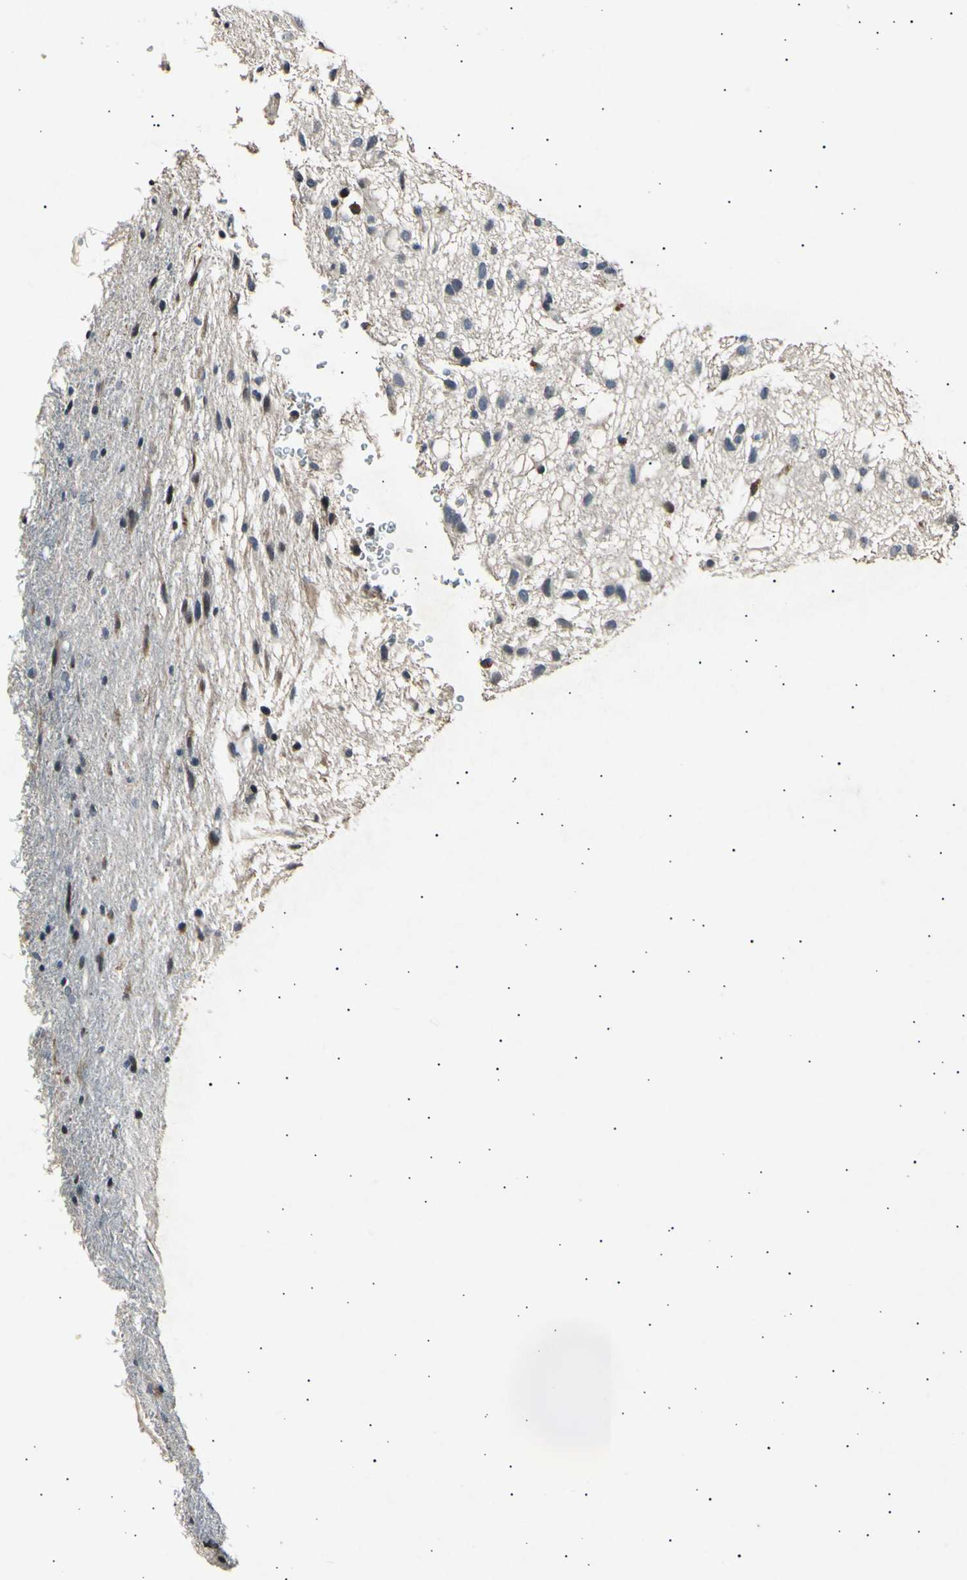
{"staining": {"intensity": "negative", "quantity": "none", "location": "none"}, "tissue": "glioma", "cell_type": "Tumor cells", "image_type": "cancer", "snomed": [{"axis": "morphology", "description": "Glioma, malignant, Low grade"}, {"axis": "topography", "description": "Brain"}], "caption": "Immunohistochemistry (IHC) photomicrograph of neoplastic tissue: human glioma stained with DAB exhibits no significant protein expression in tumor cells.", "gene": "ADCY3", "patient": {"sex": "male", "age": 77}}